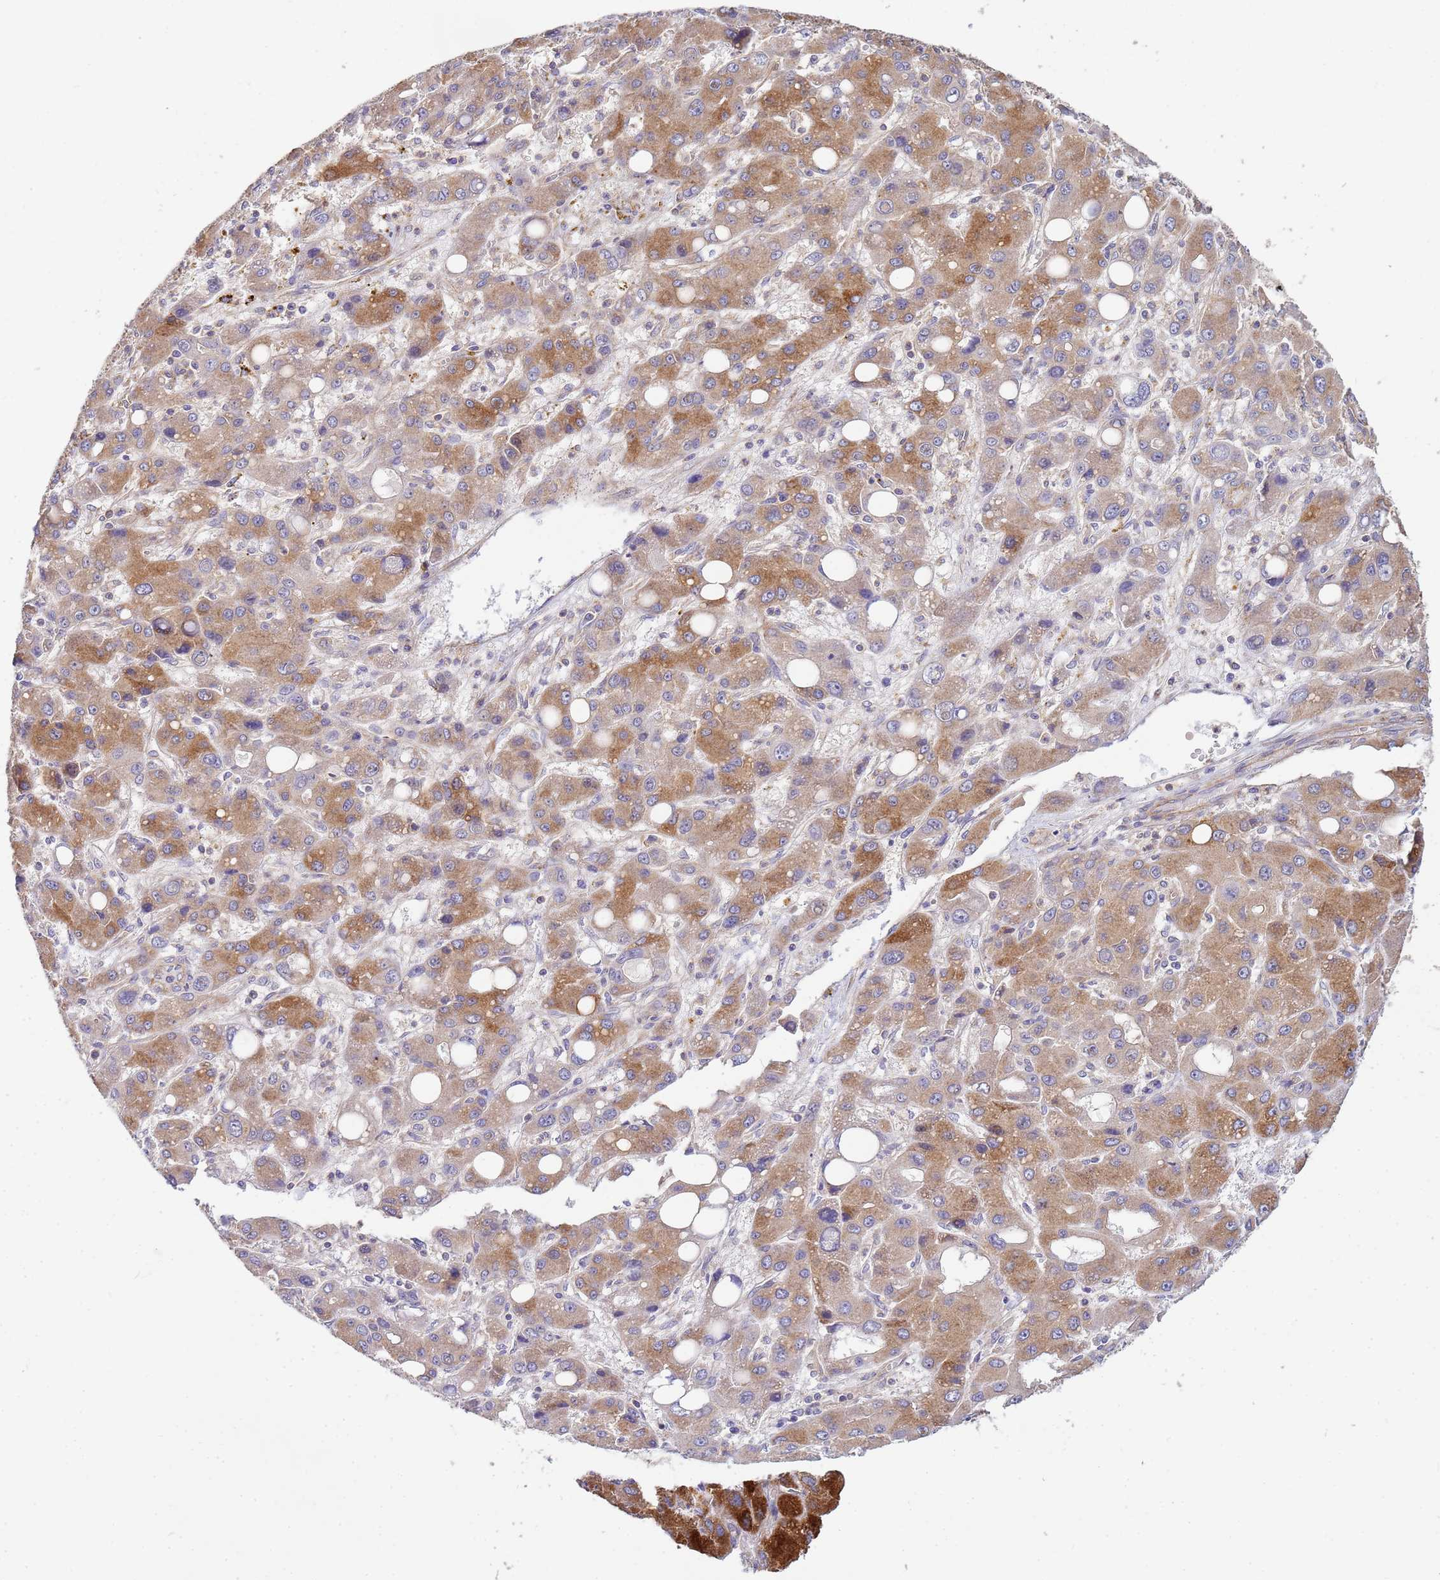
{"staining": {"intensity": "moderate", "quantity": ">75%", "location": "cytoplasmic/membranous"}, "tissue": "liver cancer", "cell_type": "Tumor cells", "image_type": "cancer", "snomed": [{"axis": "morphology", "description": "Carcinoma, Hepatocellular, NOS"}, {"axis": "topography", "description": "Liver"}], "caption": "Immunohistochemical staining of liver cancer displays medium levels of moderate cytoplasmic/membranous protein staining in about >75% of tumor cells.", "gene": "CDC34", "patient": {"sex": "male", "age": 55}}